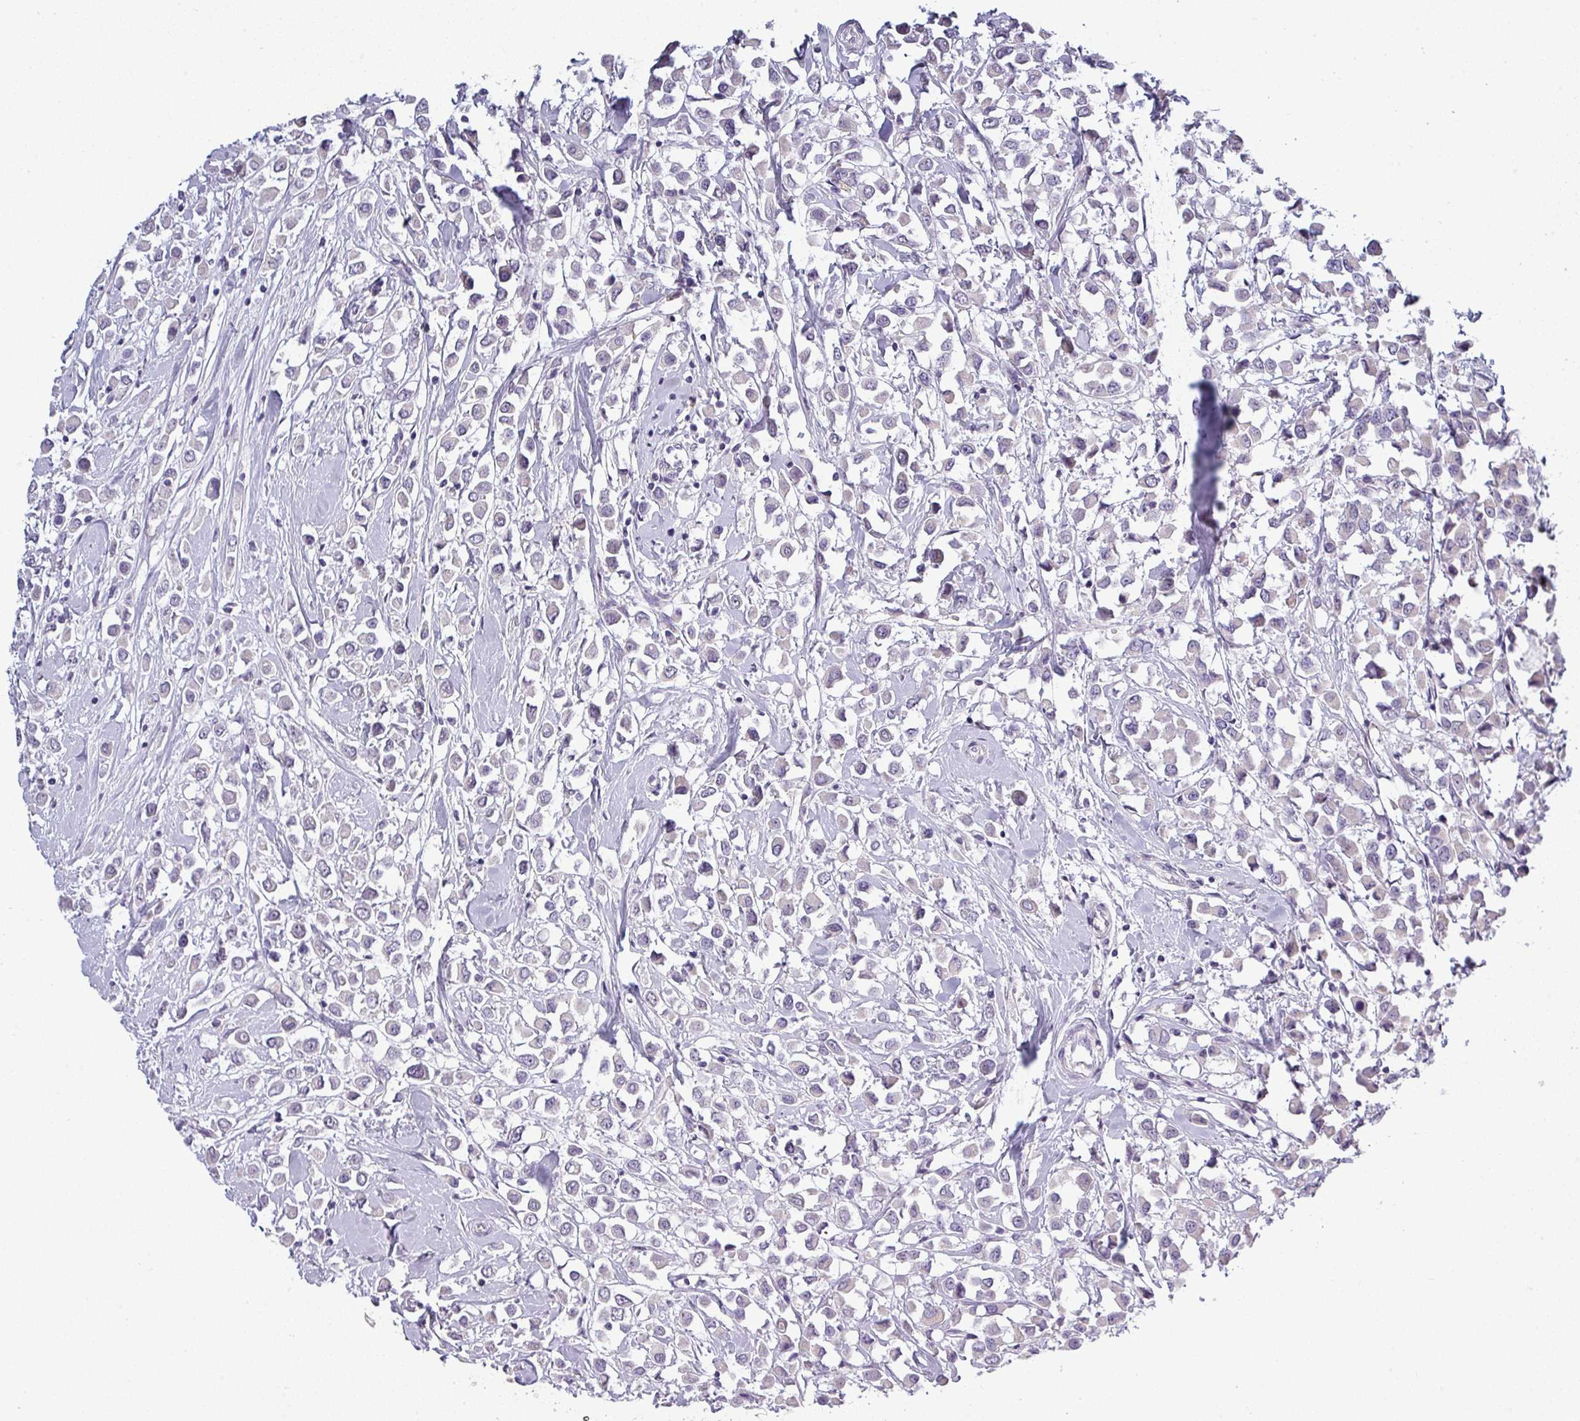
{"staining": {"intensity": "negative", "quantity": "none", "location": "none"}, "tissue": "breast cancer", "cell_type": "Tumor cells", "image_type": "cancer", "snomed": [{"axis": "morphology", "description": "Duct carcinoma"}, {"axis": "topography", "description": "Breast"}], "caption": "DAB (3,3'-diaminobenzidine) immunohistochemical staining of human infiltrating ductal carcinoma (breast) shows no significant expression in tumor cells.", "gene": "SLC26A9", "patient": {"sex": "female", "age": 87}}